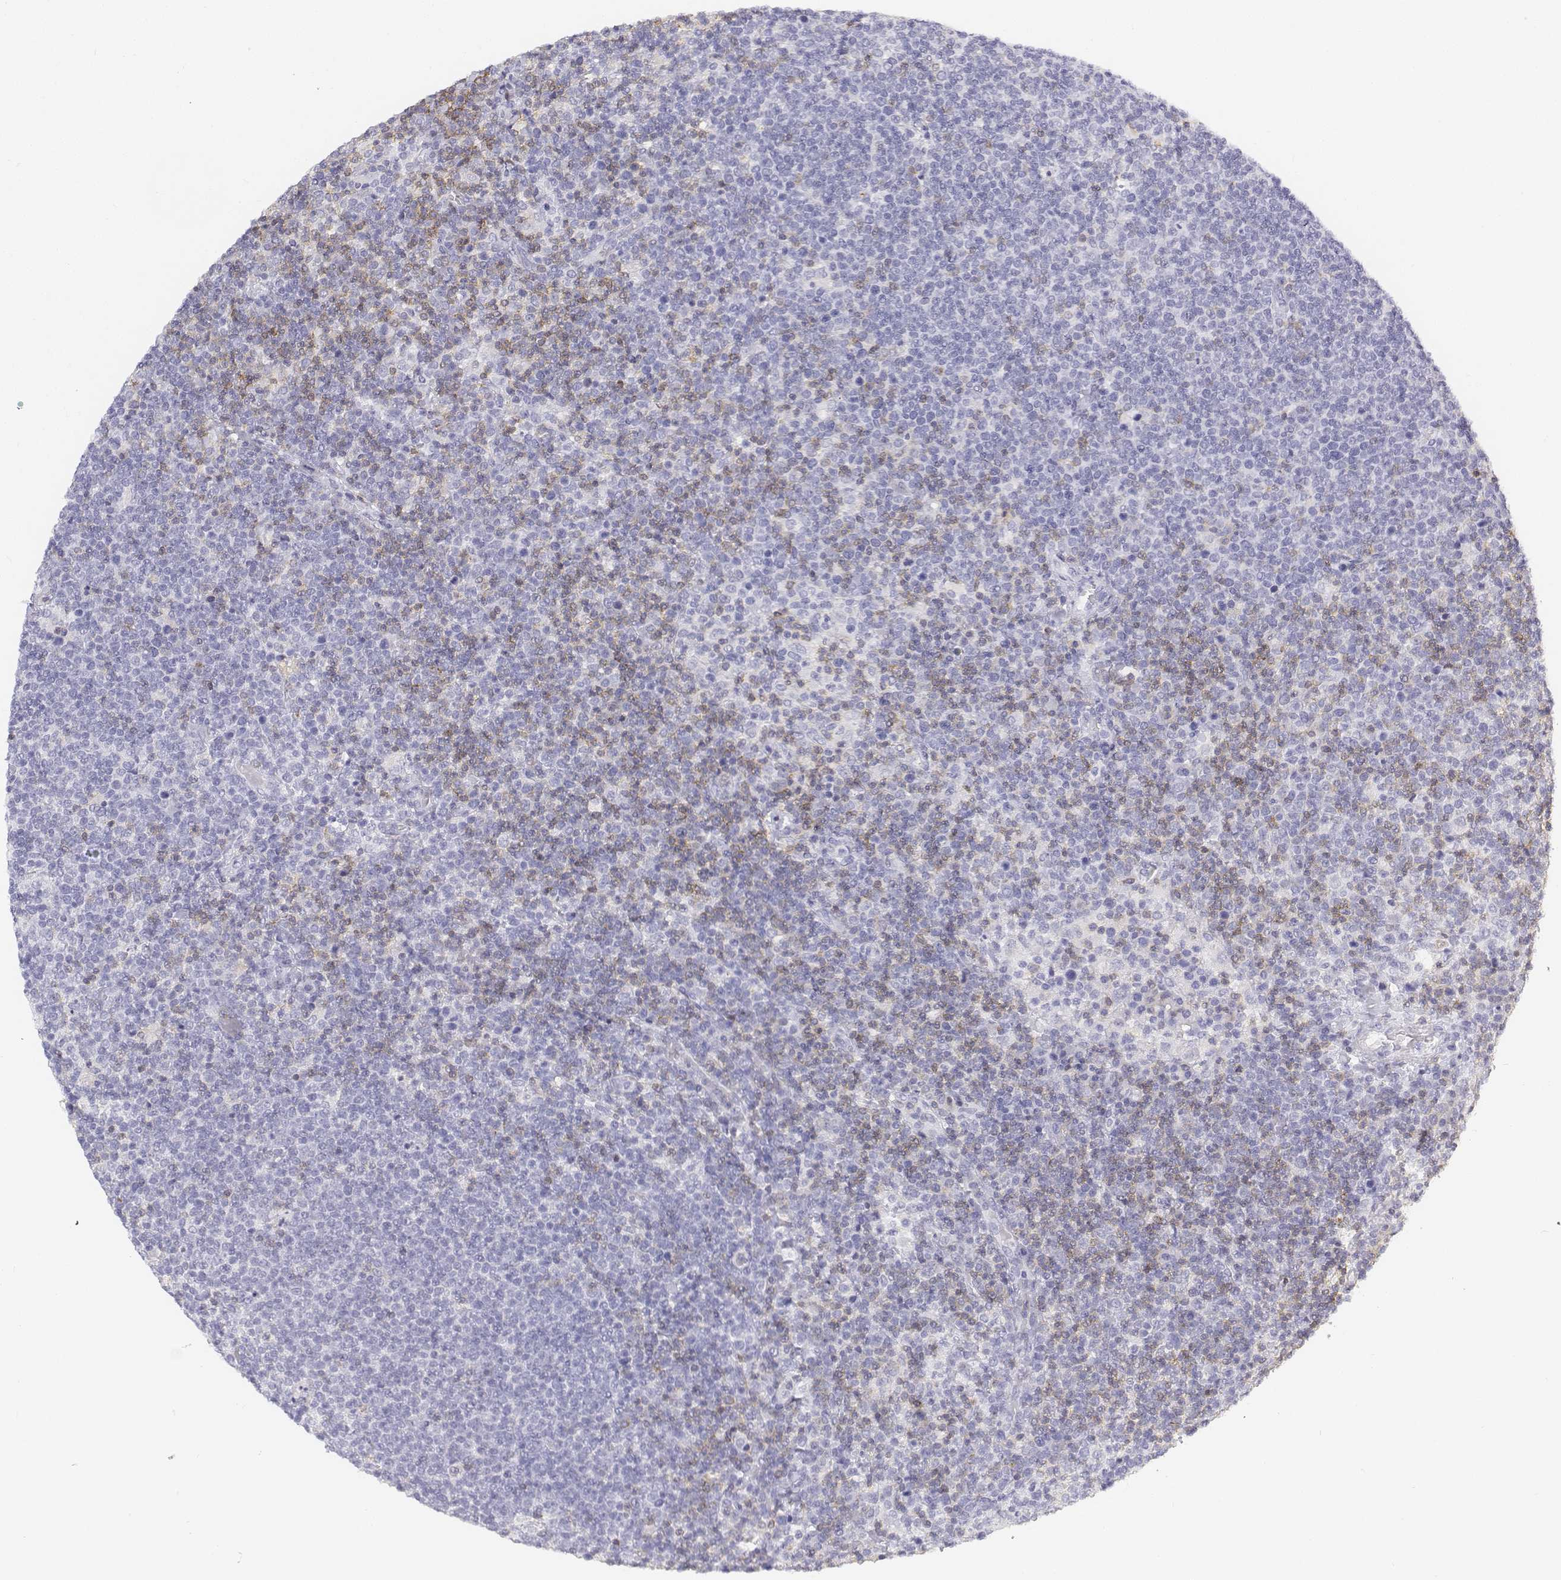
{"staining": {"intensity": "negative", "quantity": "none", "location": "none"}, "tissue": "lymphoma", "cell_type": "Tumor cells", "image_type": "cancer", "snomed": [{"axis": "morphology", "description": "Malignant lymphoma, non-Hodgkin's type, High grade"}, {"axis": "topography", "description": "Lymph node"}], "caption": "IHC of high-grade malignant lymphoma, non-Hodgkin's type exhibits no expression in tumor cells.", "gene": "CD3E", "patient": {"sex": "male", "age": 61}}